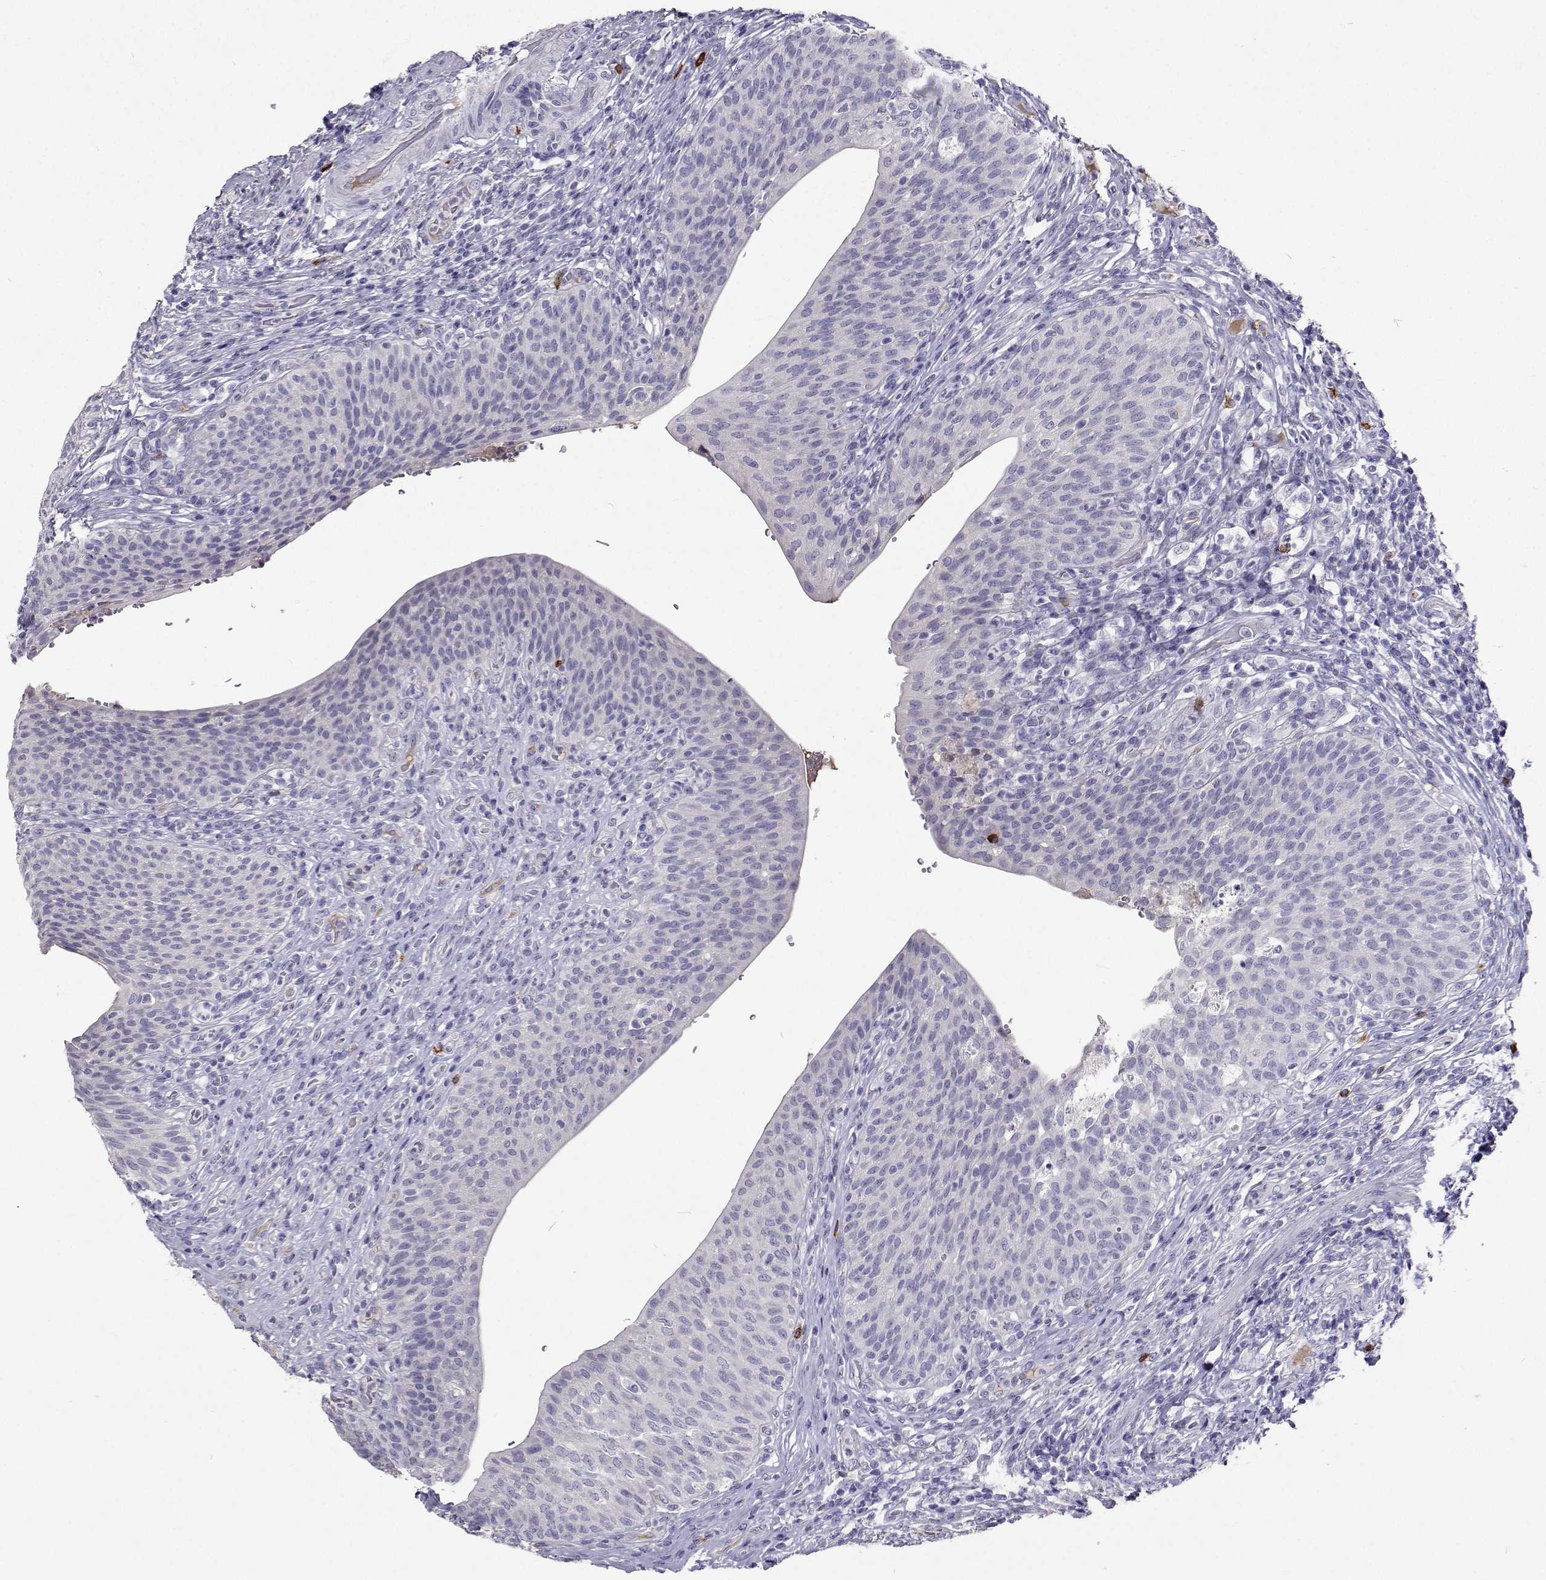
{"staining": {"intensity": "negative", "quantity": "none", "location": "none"}, "tissue": "urinary bladder", "cell_type": "Urothelial cells", "image_type": "normal", "snomed": [{"axis": "morphology", "description": "Normal tissue, NOS"}, {"axis": "topography", "description": "Urinary bladder"}, {"axis": "topography", "description": "Peripheral nerve tissue"}], "caption": "Immunohistochemistry image of benign human urinary bladder stained for a protein (brown), which shows no positivity in urothelial cells.", "gene": "CFAP44", "patient": {"sex": "male", "age": 66}}